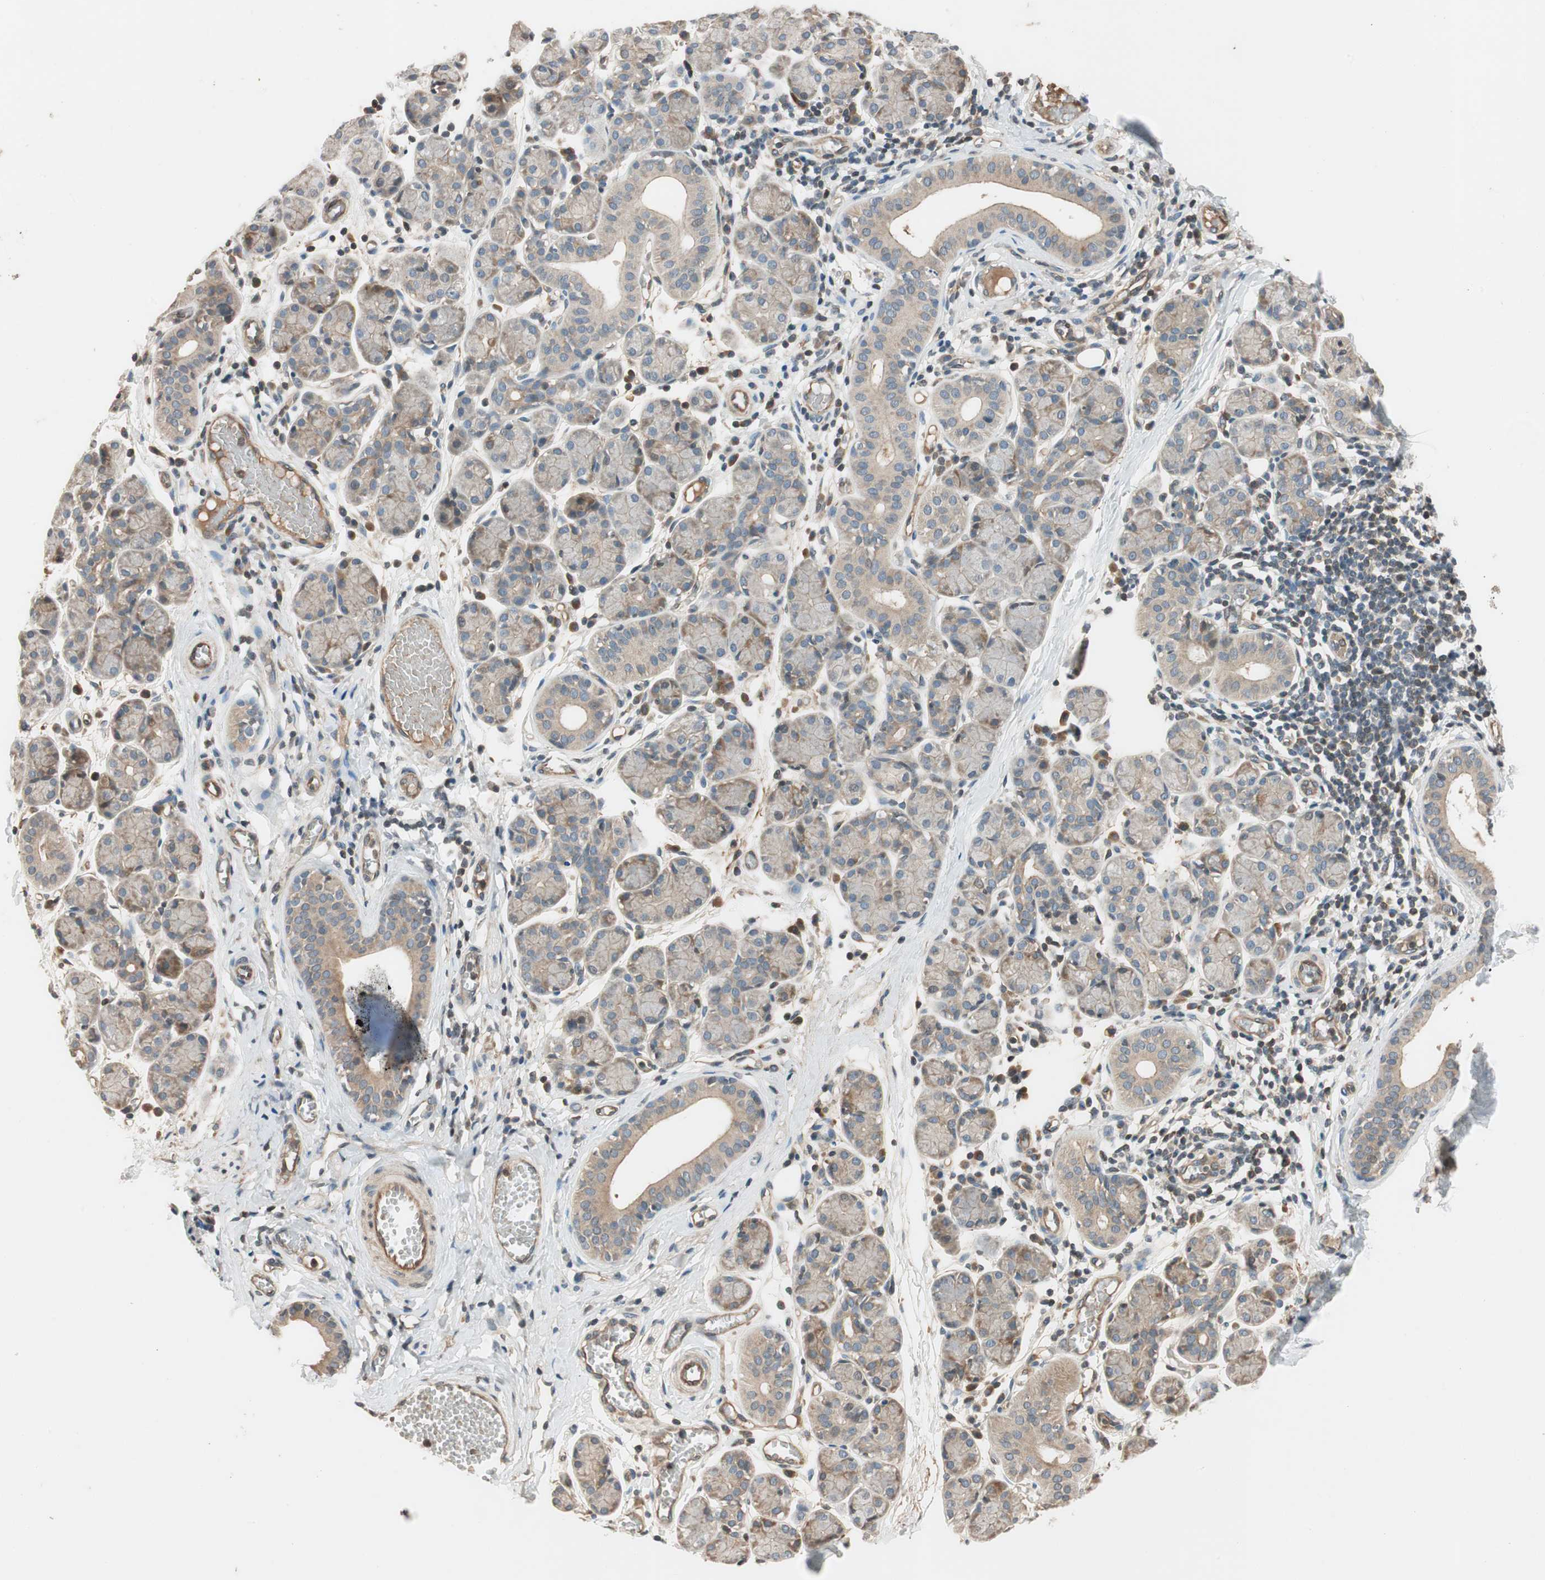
{"staining": {"intensity": "weak", "quantity": "25%-75%", "location": "cytoplasmic/membranous"}, "tissue": "salivary gland", "cell_type": "Glandular cells", "image_type": "normal", "snomed": [{"axis": "morphology", "description": "Normal tissue, NOS"}, {"axis": "morphology", "description": "Inflammation, NOS"}, {"axis": "topography", "description": "Lymph node"}, {"axis": "topography", "description": "Salivary gland"}], "caption": "Weak cytoplasmic/membranous protein expression is identified in approximately 25%-75% of glandular cells in salivary gland. Nuclei are stained in blue.", "gene": "GCLM", "patient": {"sex": "male", "age": 3}}